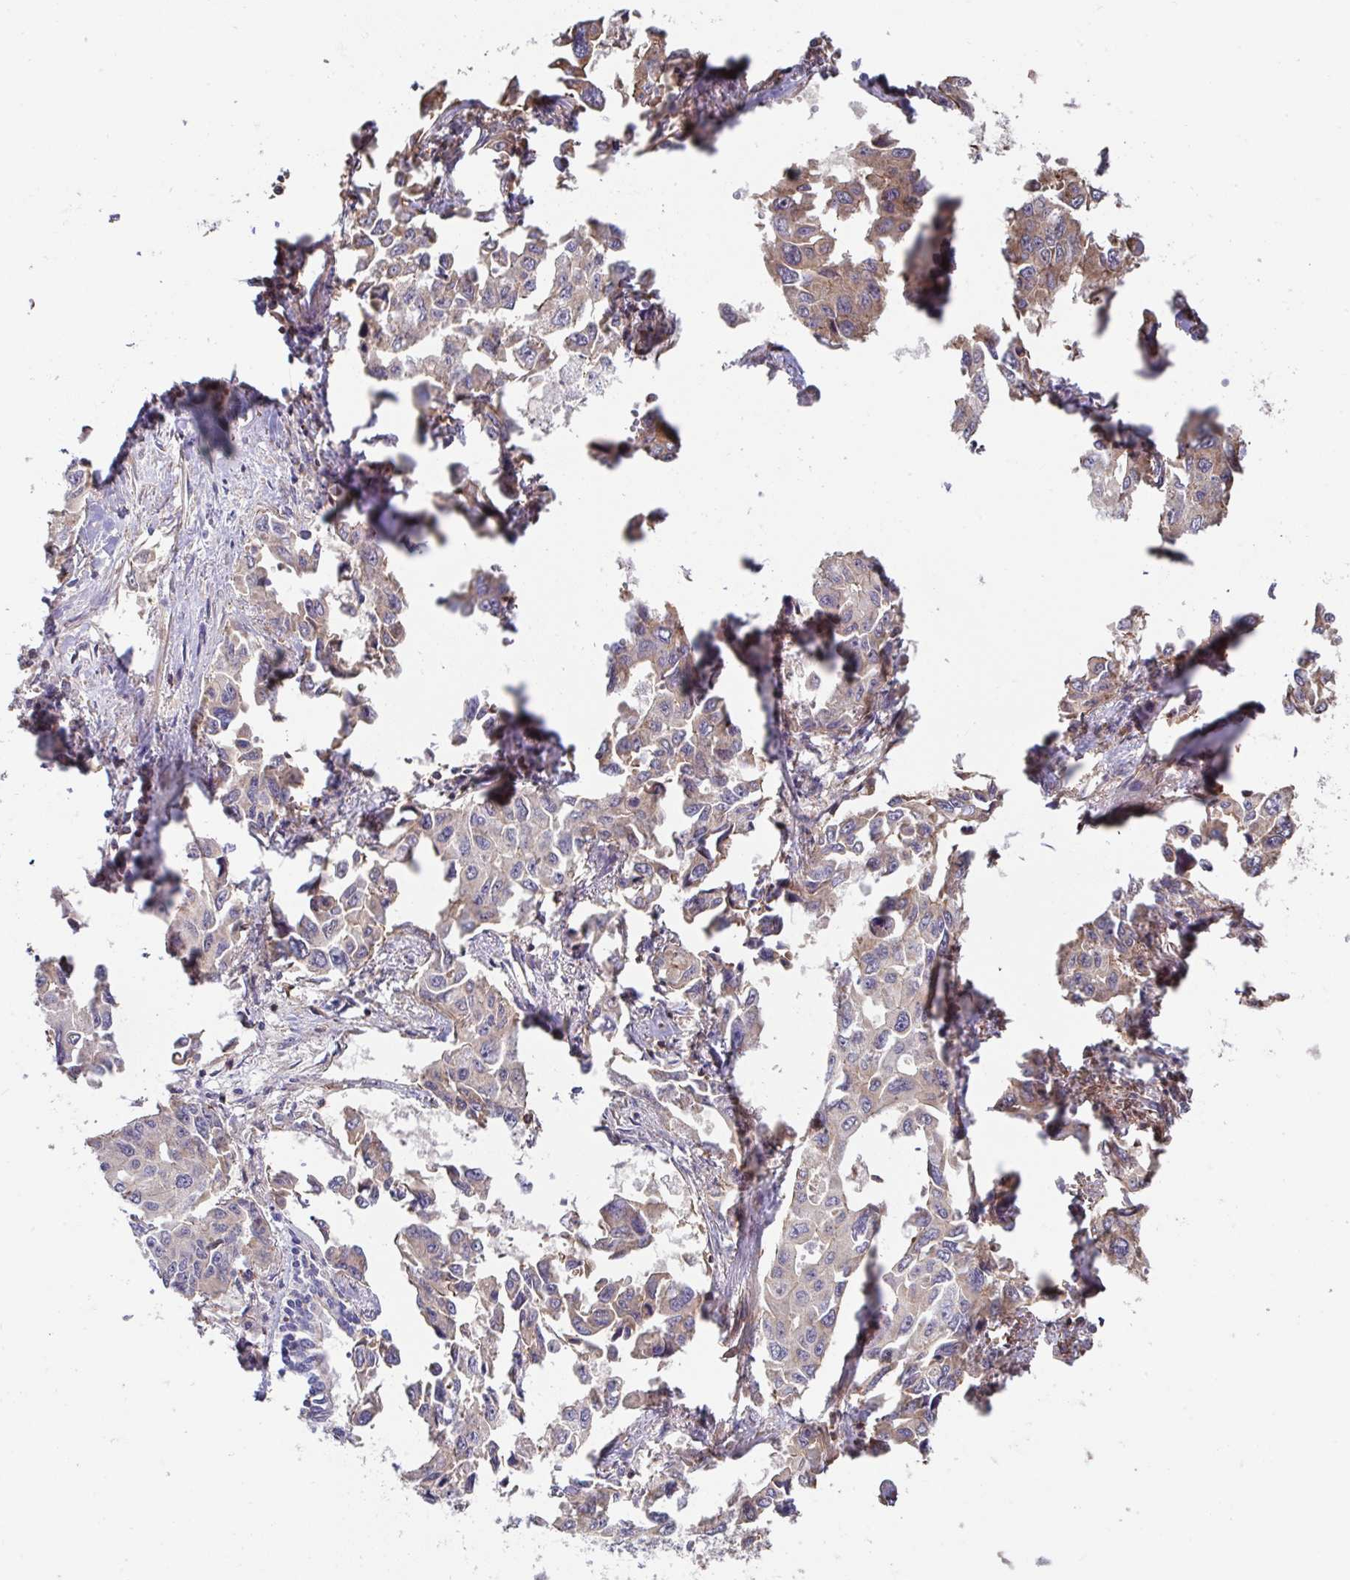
{"staining": {"intensity": "weak", "quantity": "25%-75%", "location": "cytoplasmic/membranous"}, "tissue": "lung cancer", "cell_type": "Tumor cells", "image_type": "cancer", "snomed": [{"axis": "morphology", "description": "Adenocarcinoma, NOS"}, {"axis": "topography", "description": "Lung"}], "caption": "Immunohistochemical staining of human lung cancer (adenocarcinoma) displays low levels of weak cytoplasmic/membranous staining in approximately 25%-75% of tumor cells.", "gene": "DZANK1", "patient": {"sex": "male", "age": 64}}